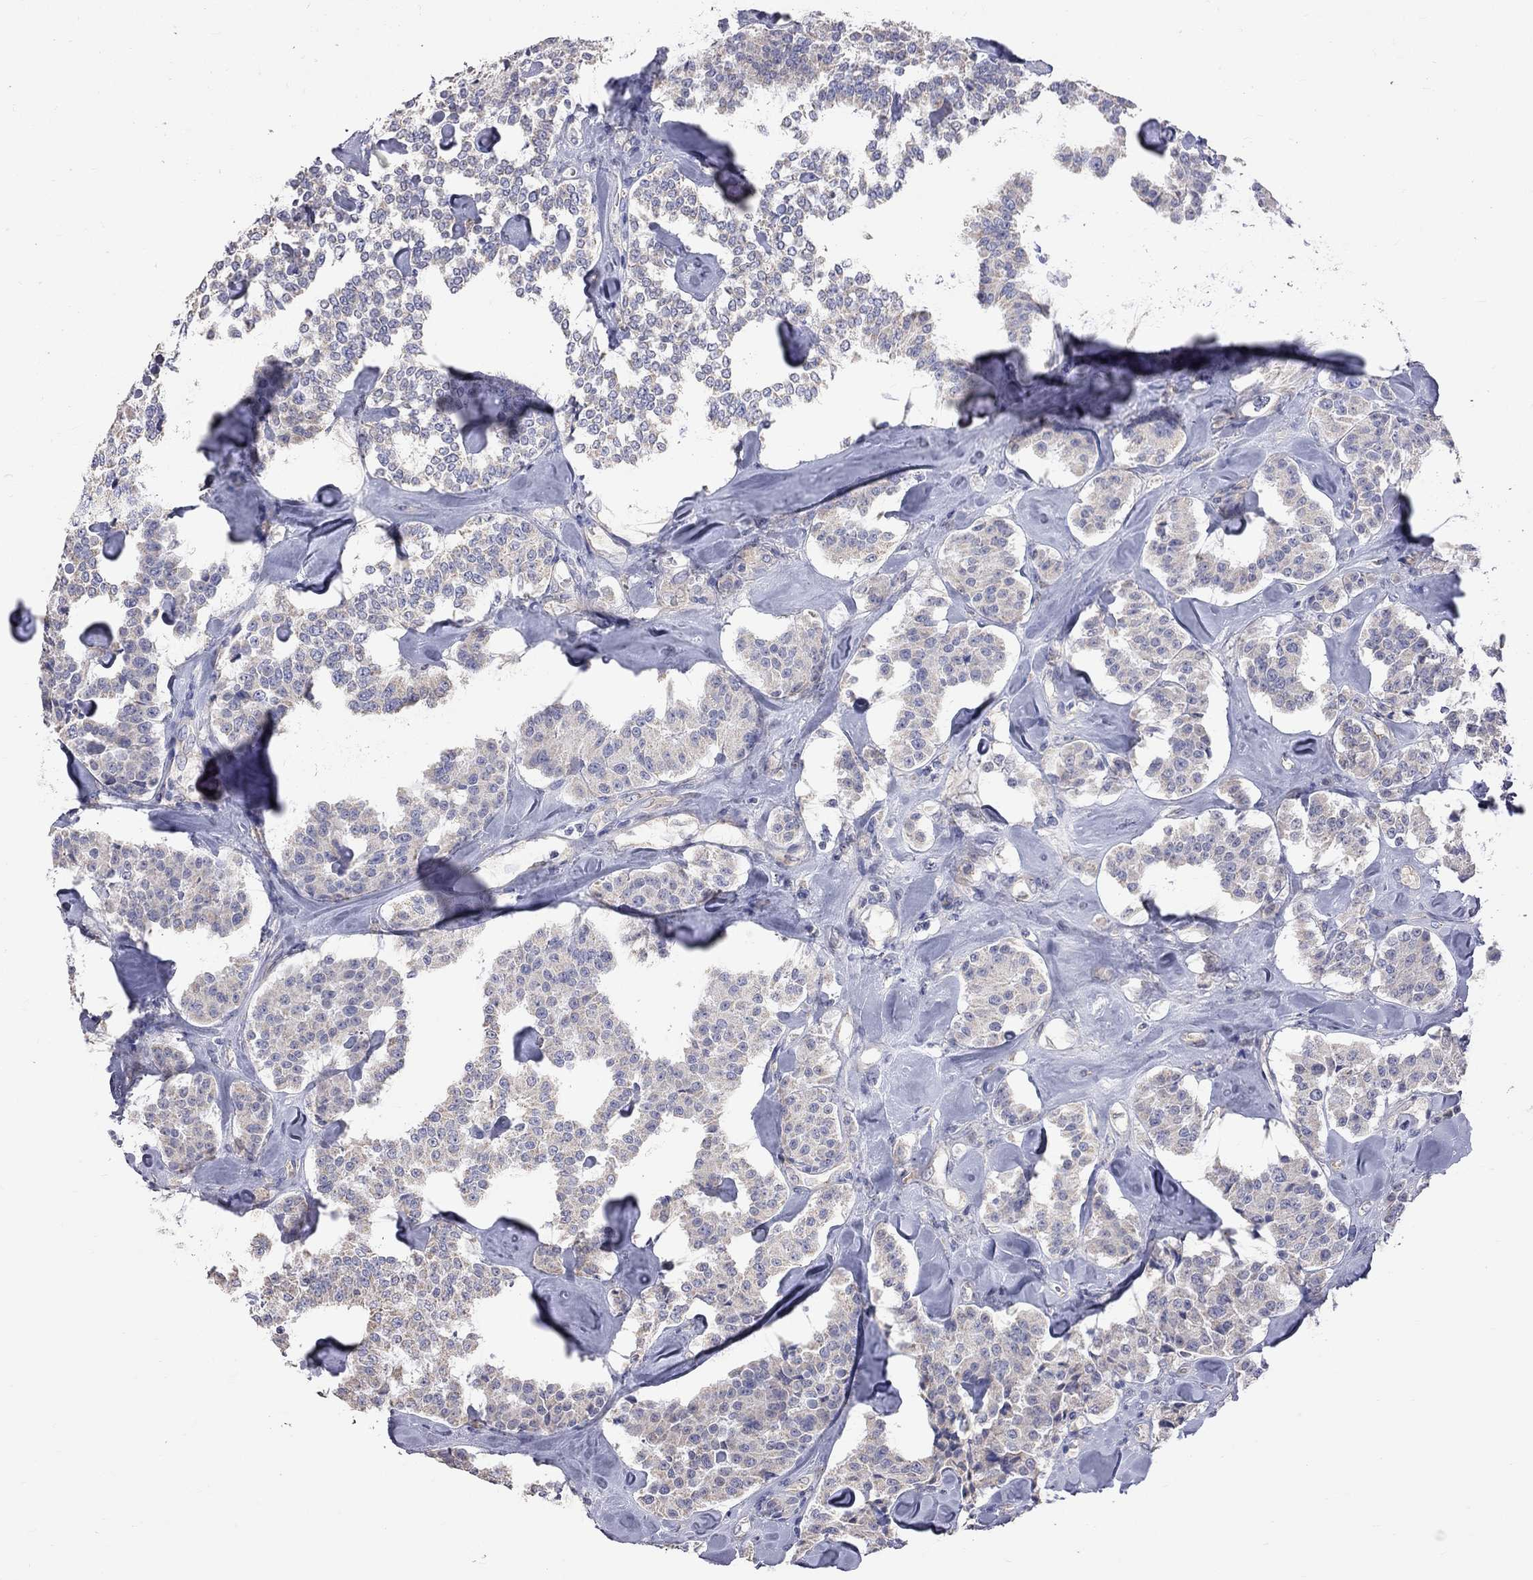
{"staining": {"intensity": "weak", "quantity": "<25%", "location": "cytoplasmic/membranous"}, "tissue": "carcinoid", "cell_type": "Tumor cells", "image_type": "cancer", "snomed": [{"axis": "morphology", "description": "Carcinoid, malignant, NOS"}, {"axis": "topography", "description": "Pancreas"}], "caption": "This is an immunohistochemistry image of malignant carcinoid. There is no staining in tumor cells.", "gene": "OPRK1", "patient": {"sex": "male", "age": 41}}